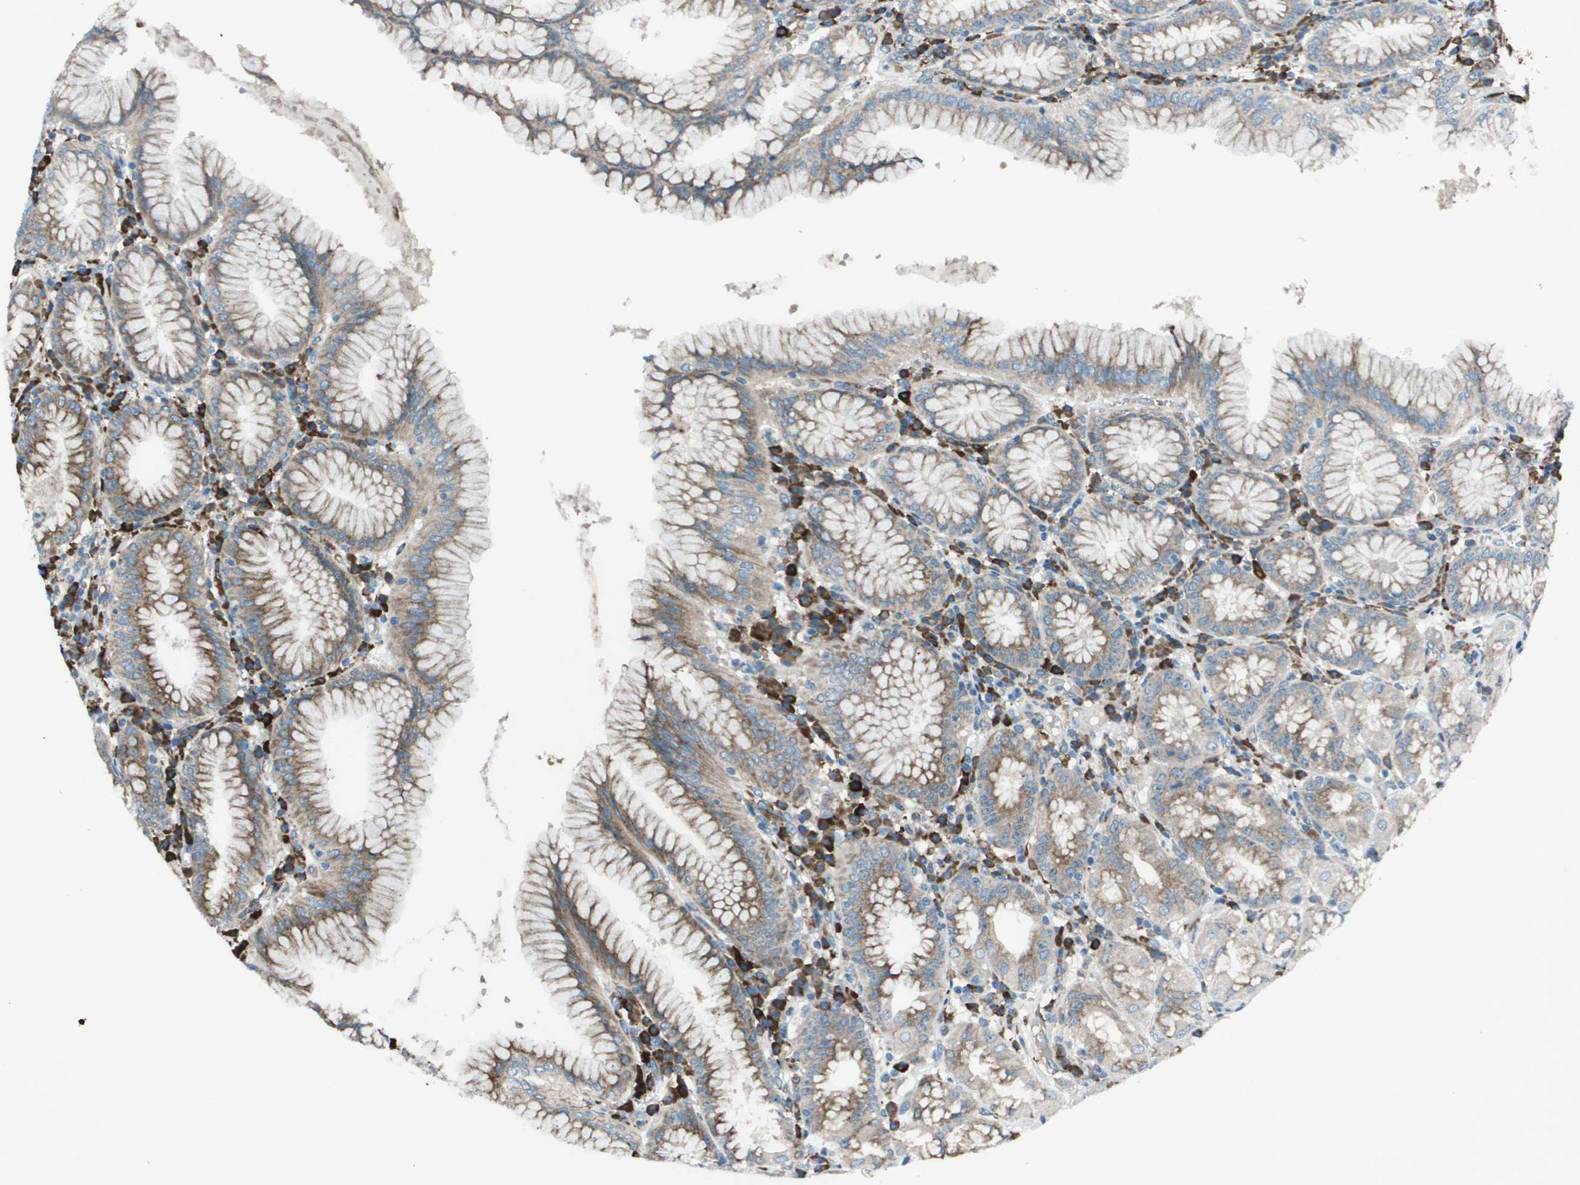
{"staining": {"intensity": "moderate", "quantity": "25%-75%", "location": "cytoplasmic/membranous"}, "tissue": "stomach", "cell_type": "Glandular cells", "image_type": "normal", "snomed": [{"axis": "morphology", "description": "Normal tissue, NOS"}, {"axis": "topography", "description": "Stomach"}, {"axis": "topography", "description": "Stomach, lower"}], "caption": "Immunohistochemistry histopathology image of normal stomach: human stomach stained using IHC displays medium levels of moderate protein expression localized specifically in the cytoplasmic/membranous of glandular cells, appearing as a cytoplasmic/membranous brown color.", "gene": "UTS2", "patient": {"sex": "female", "age": 56}}